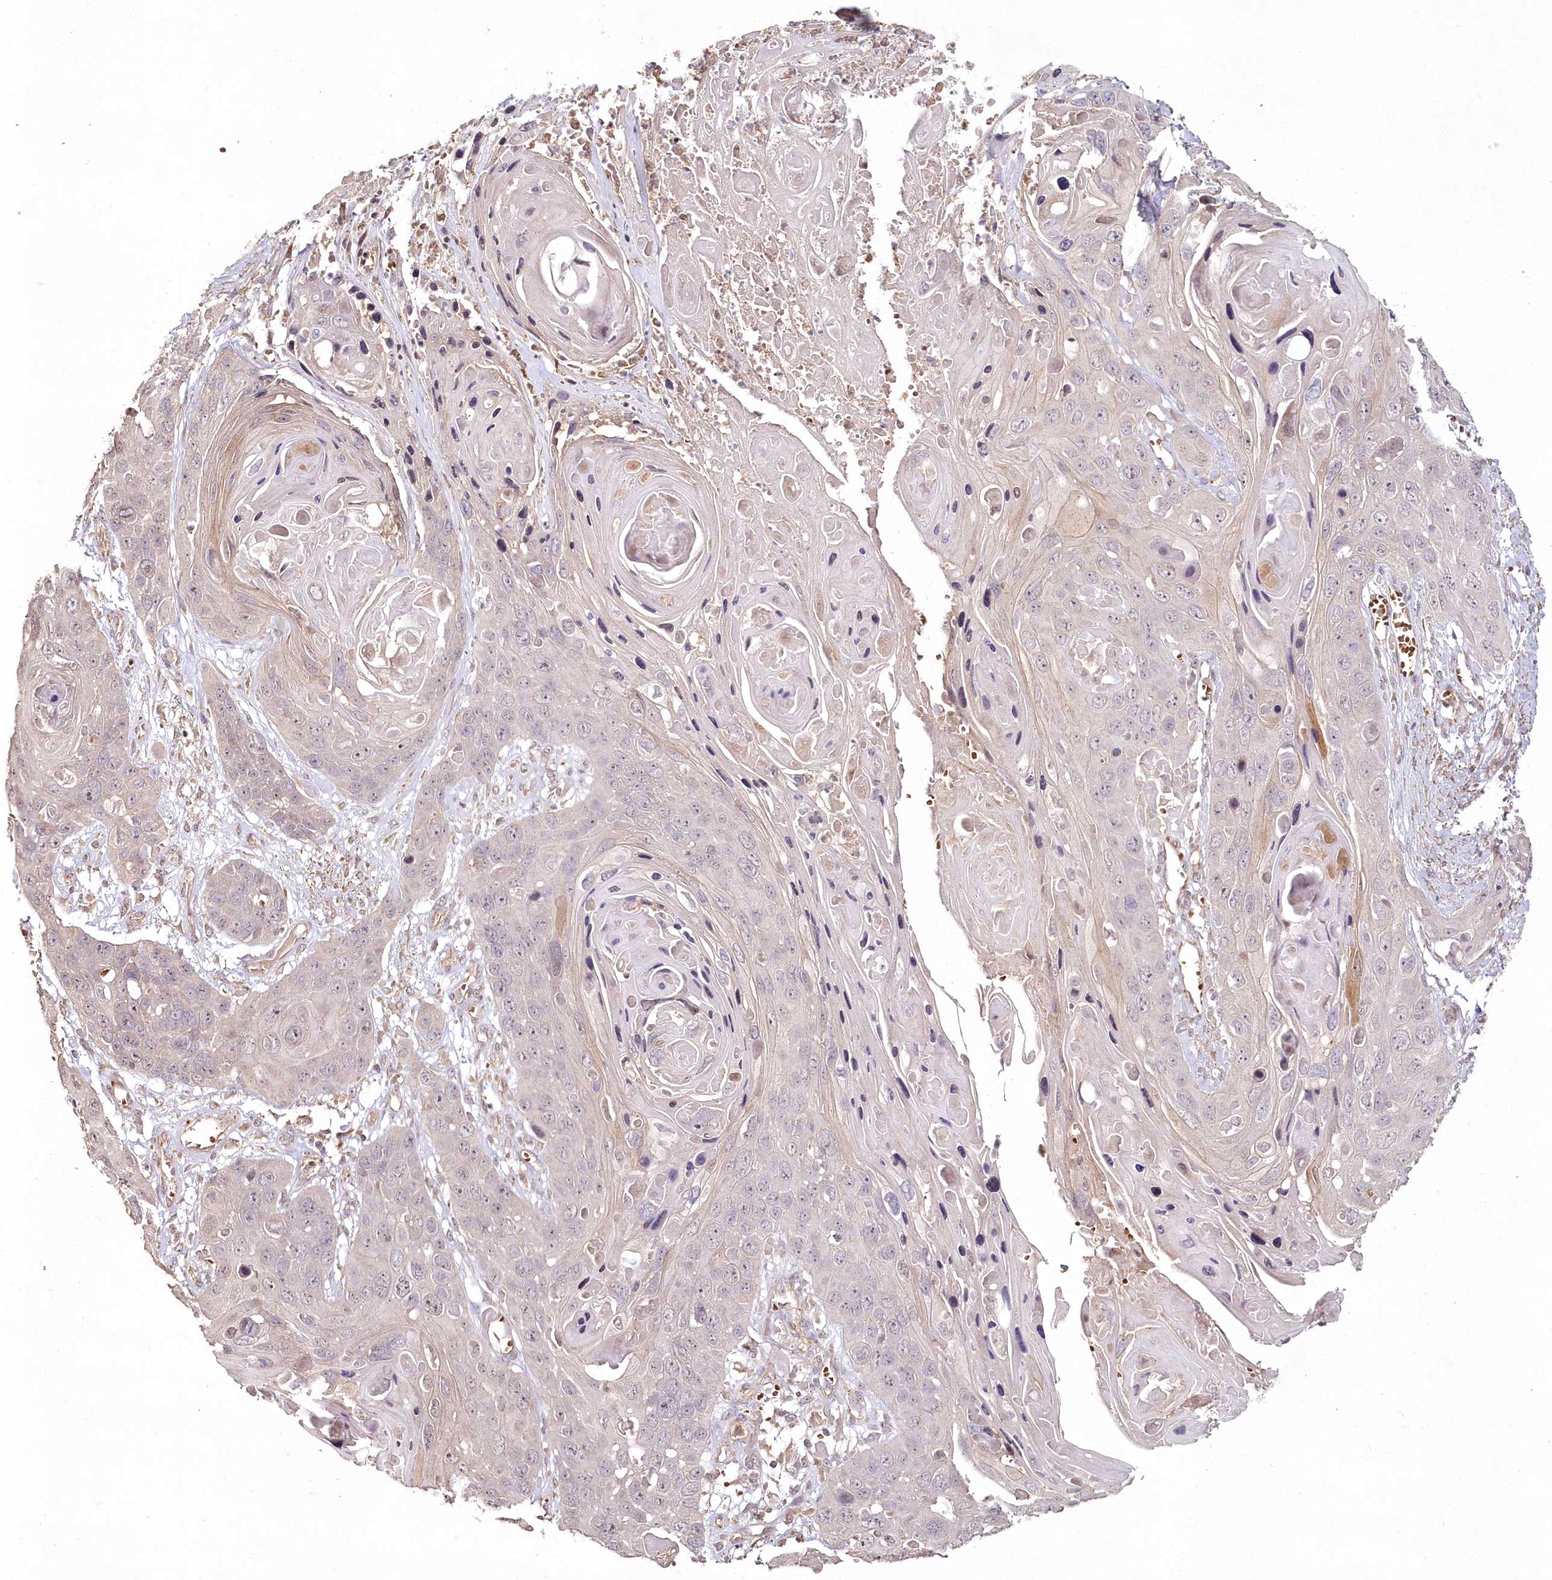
{"staining": {"intensity": "weak", "quantity": "<25%", "location": "cytoplasmic/membranous"}, "tissue": "skin cancer", "cell_type": "Tumor cells", "image_type": "cancer", "snomed": [{"axis": "morphology", "description": "Squamous cell carcinoma, NOS"}, {"axis": "topography", "description": "Skin"}], "caption": "The immunohistochemistry (IHC) histopathology image has no significant staining in tumor cells of skin squamous cell carcinoma tissue.", "gene": "HYCC2", "patient": {"sex": "male", "age": 55}}